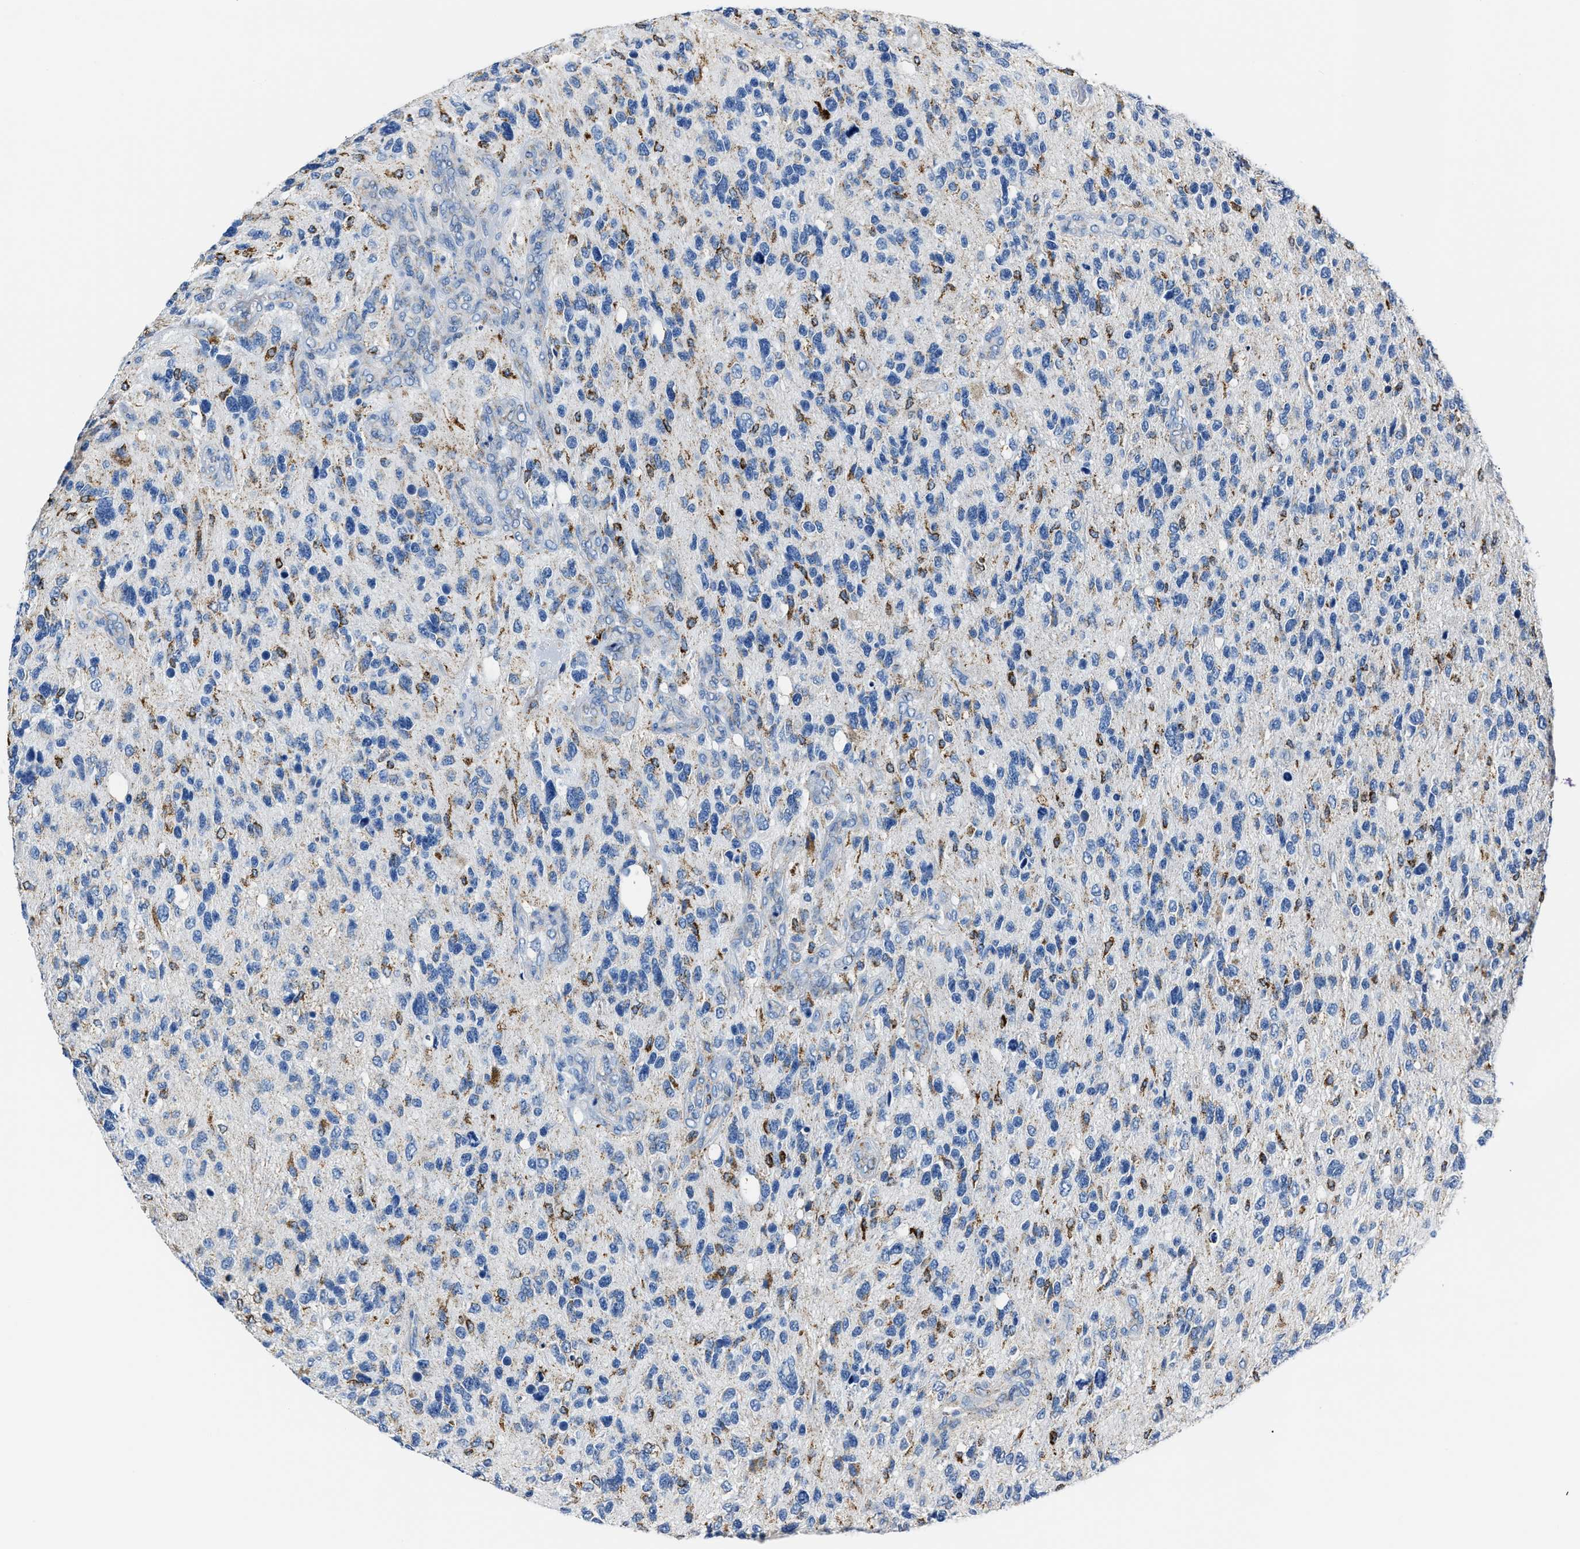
{"staining": {"intensity": "strong", "quantity": "<25%", "location": "cytoplasmic/membranous"}, "tissue": "glioma", "cell_type": "Tumor cells", "image_type": "cancer", "snomed": [{"axis": "morphology", "description": "Glioma, malignant, High grade"}, {"axis": "topography", "description": "Brain"}], "caption": "IHC image of glioma stained for a protein (brown), which shows medium levels of strong cytoplasmic/membranous positivity in approximately <25% of tumor cells.", "gene": "AMACR", "patient": {"sex": "female", "age": 58}}